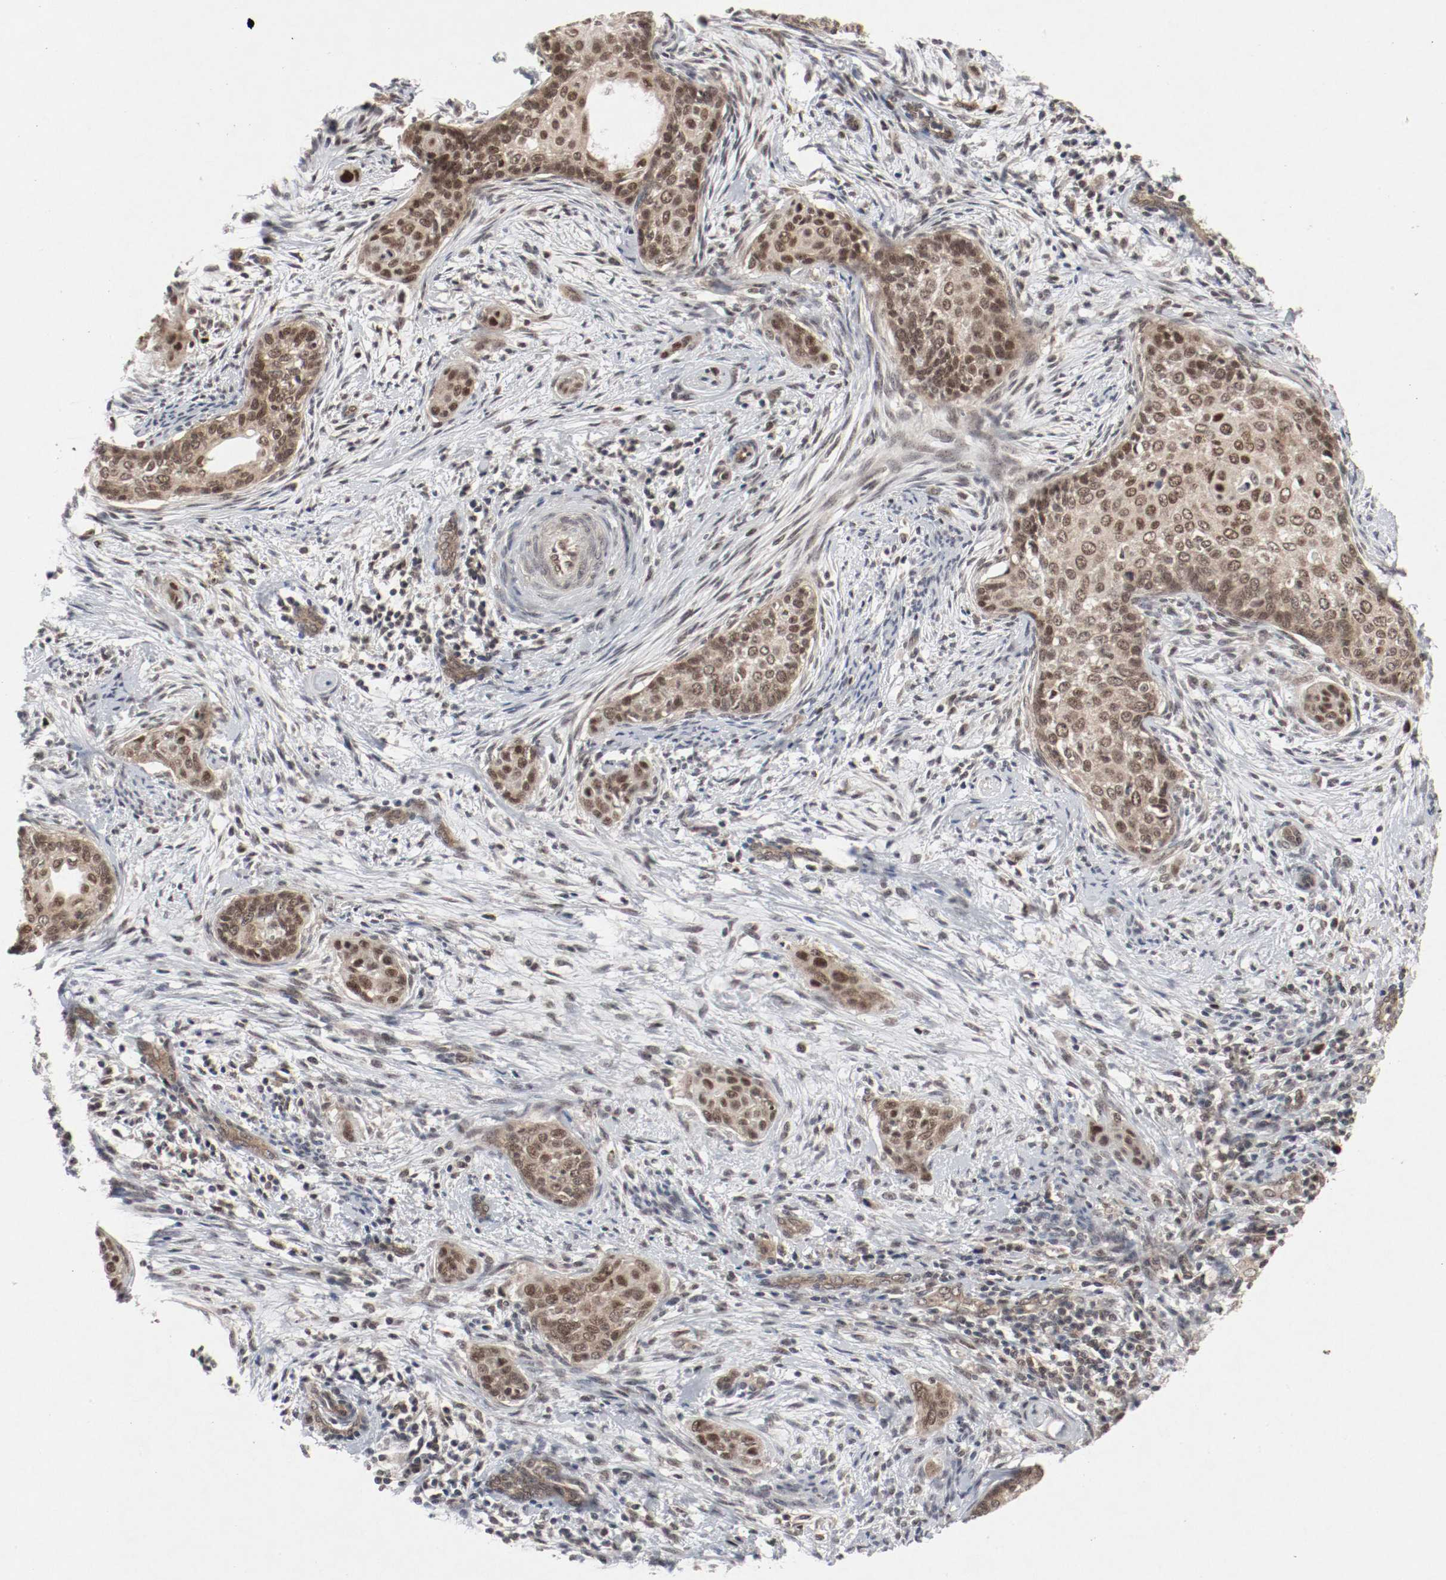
{"staining": {"intensity": "moderate", "quantity": ">75%", "location": "cytoplasmic/membranous,nuclear"}, "tissue": "cervical cancer", "cell_type": "Tumor cells", "image_type": "cancer", "snomed": [{"axis": "morphology", "description": "Squamous cell carcinoma, NOS"}, {"axis": "topography", "description": "Cervix"}], "caption": "Human squamous cell carcinoma (cervical) stained with a brown dye reveals moderate cytoplasmic/membranous and nuclear positive staining in about >75% of tumor cells.", "gene": "CSNK2B", "patient": {"sex": "female", "age": 33}}